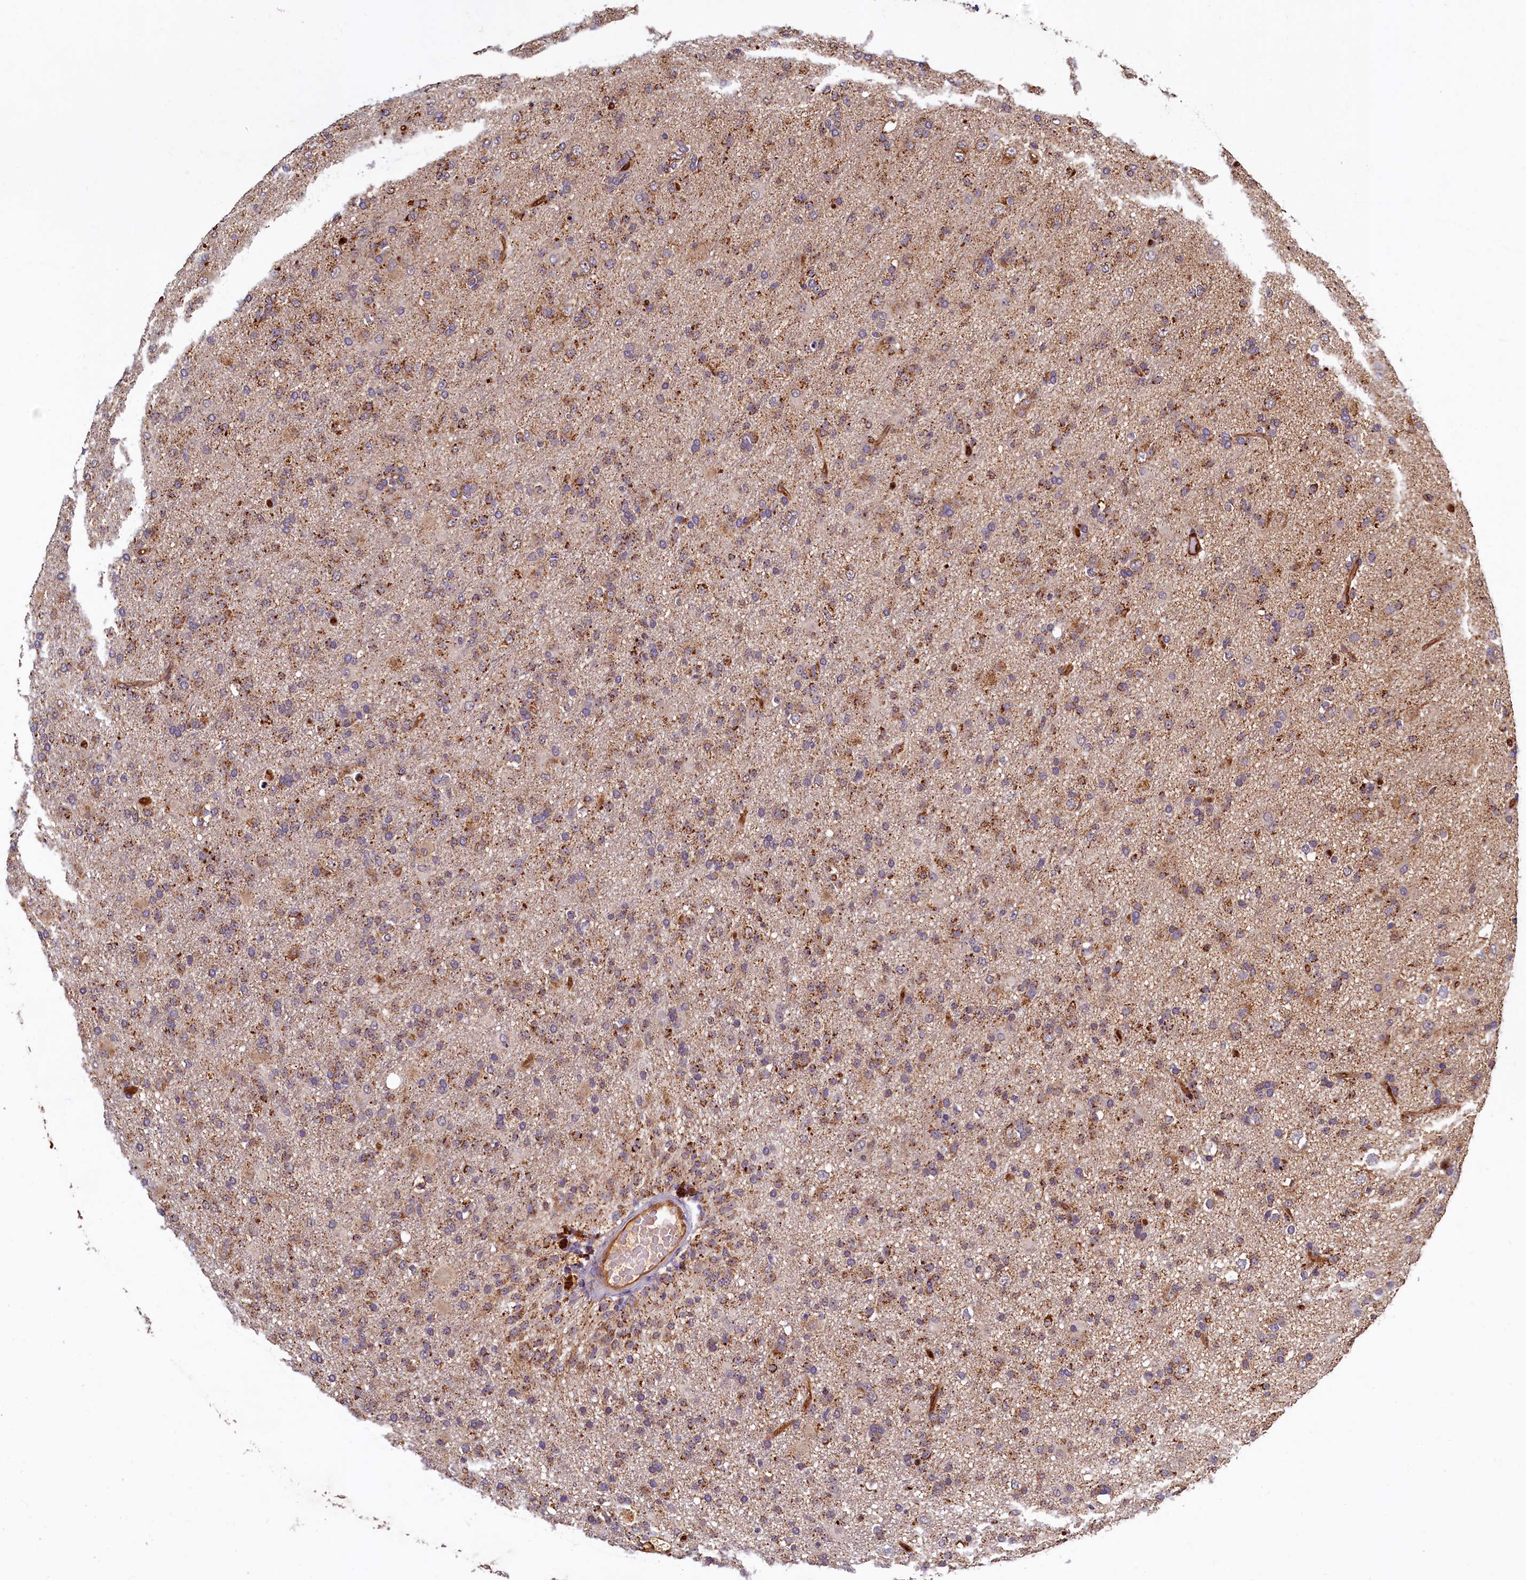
{"staining": {"intensity": "moderate", "quantity": "25%-75%", "location": "cytoplasmic/membranous"}, "tissue": "glioma", "cell_type": "Tumor cells", "image_type": "cancer", "snomed": [{"axis": "morphology", "description": "Glioma, malignant, Low grade"}, {"axis": "topography", "description": "Brain"}], "caption": "The immunohistochemical stain labels moderate cytoplasmic/membranous staining in tumor cells of glioma tissue.", "gene": "NCKAP5L", "patient": {"sex": "male", "age": 65}}